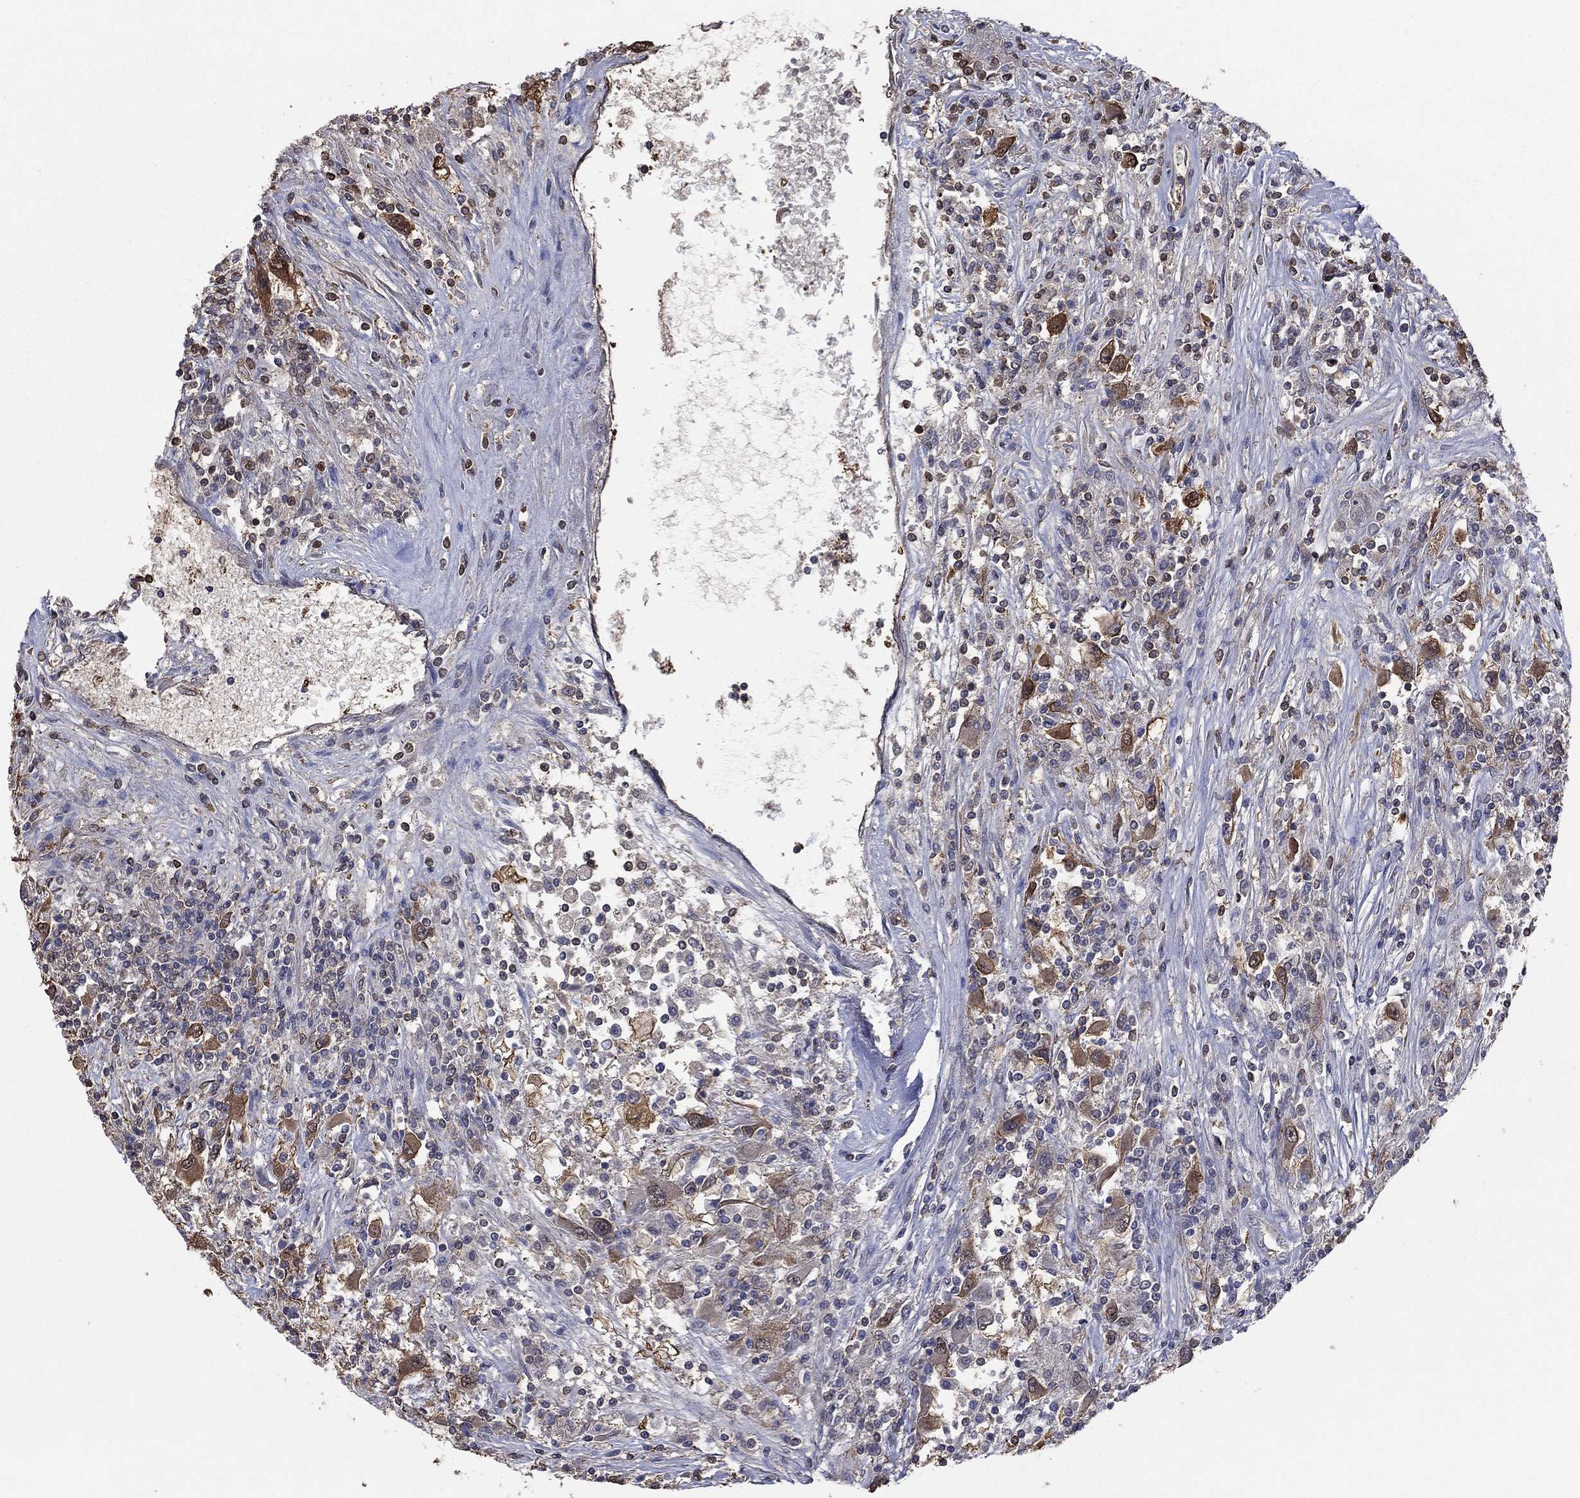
{"staining": {"intensity": "moderate", "quantity": "<25%", "location": "cytoplasmic/membranous"}, "tissue": "renal cancer", "cell_type": "Tumor cells", "image_type": "cancer", "snomed": [{"axis": "morphology", "description": "Adenocarcinoma, NOS"}, {"axis": "topography", "description": "Kidney"}], "caption": "This image demonstrates renal cancer (adenocarcinoma) stained with immunohistochemistry (IHC) to label a protein in brown. The cytoplasmic/membranous of tumor cells show moderate positivity for the protein. Nuclei are counter-stained blue.", "gene": "RNF114", "patient": {"sex": "female", "age": 67}}